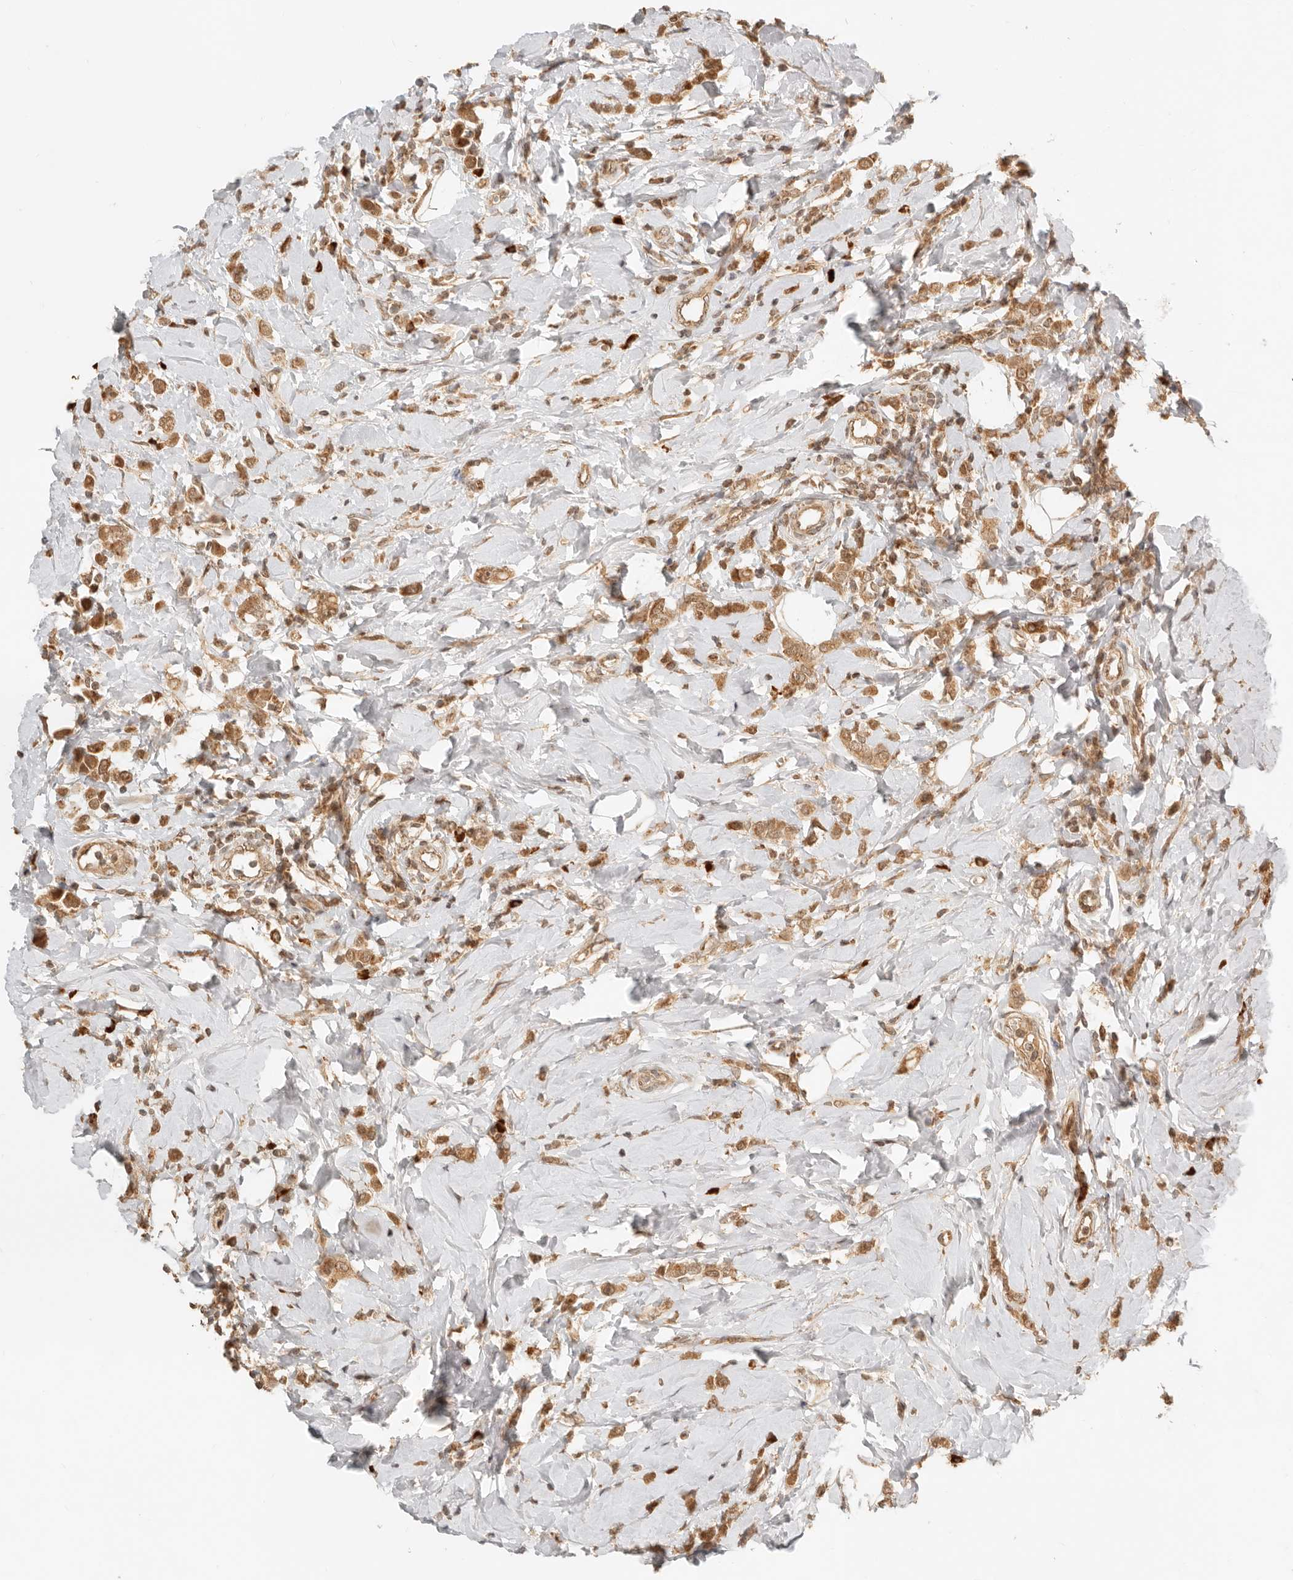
{"staining": {"intensity": "moderate", "quantity": ">75%", "location": "cytoplasmic/membranous"}, "tissue": "breast cancer", "cell_type": "Tumor cells", "image_type": "cancer", "snomed": [{"axis": "morphology", "description": "Lobular carcinoma"}, {"axis": "topography", "description": "Breast"}], "caption": "Protein analysis of lobular carcinoma (breast) tissue demonstrates moderate cytoplasmic/membranous staining in approximately >75% of tumor cells. (DAB IHC with brightfield microscopy, high magnification).", "gene": "BAALC", "patient": {"sex": "female", "age": 47}}